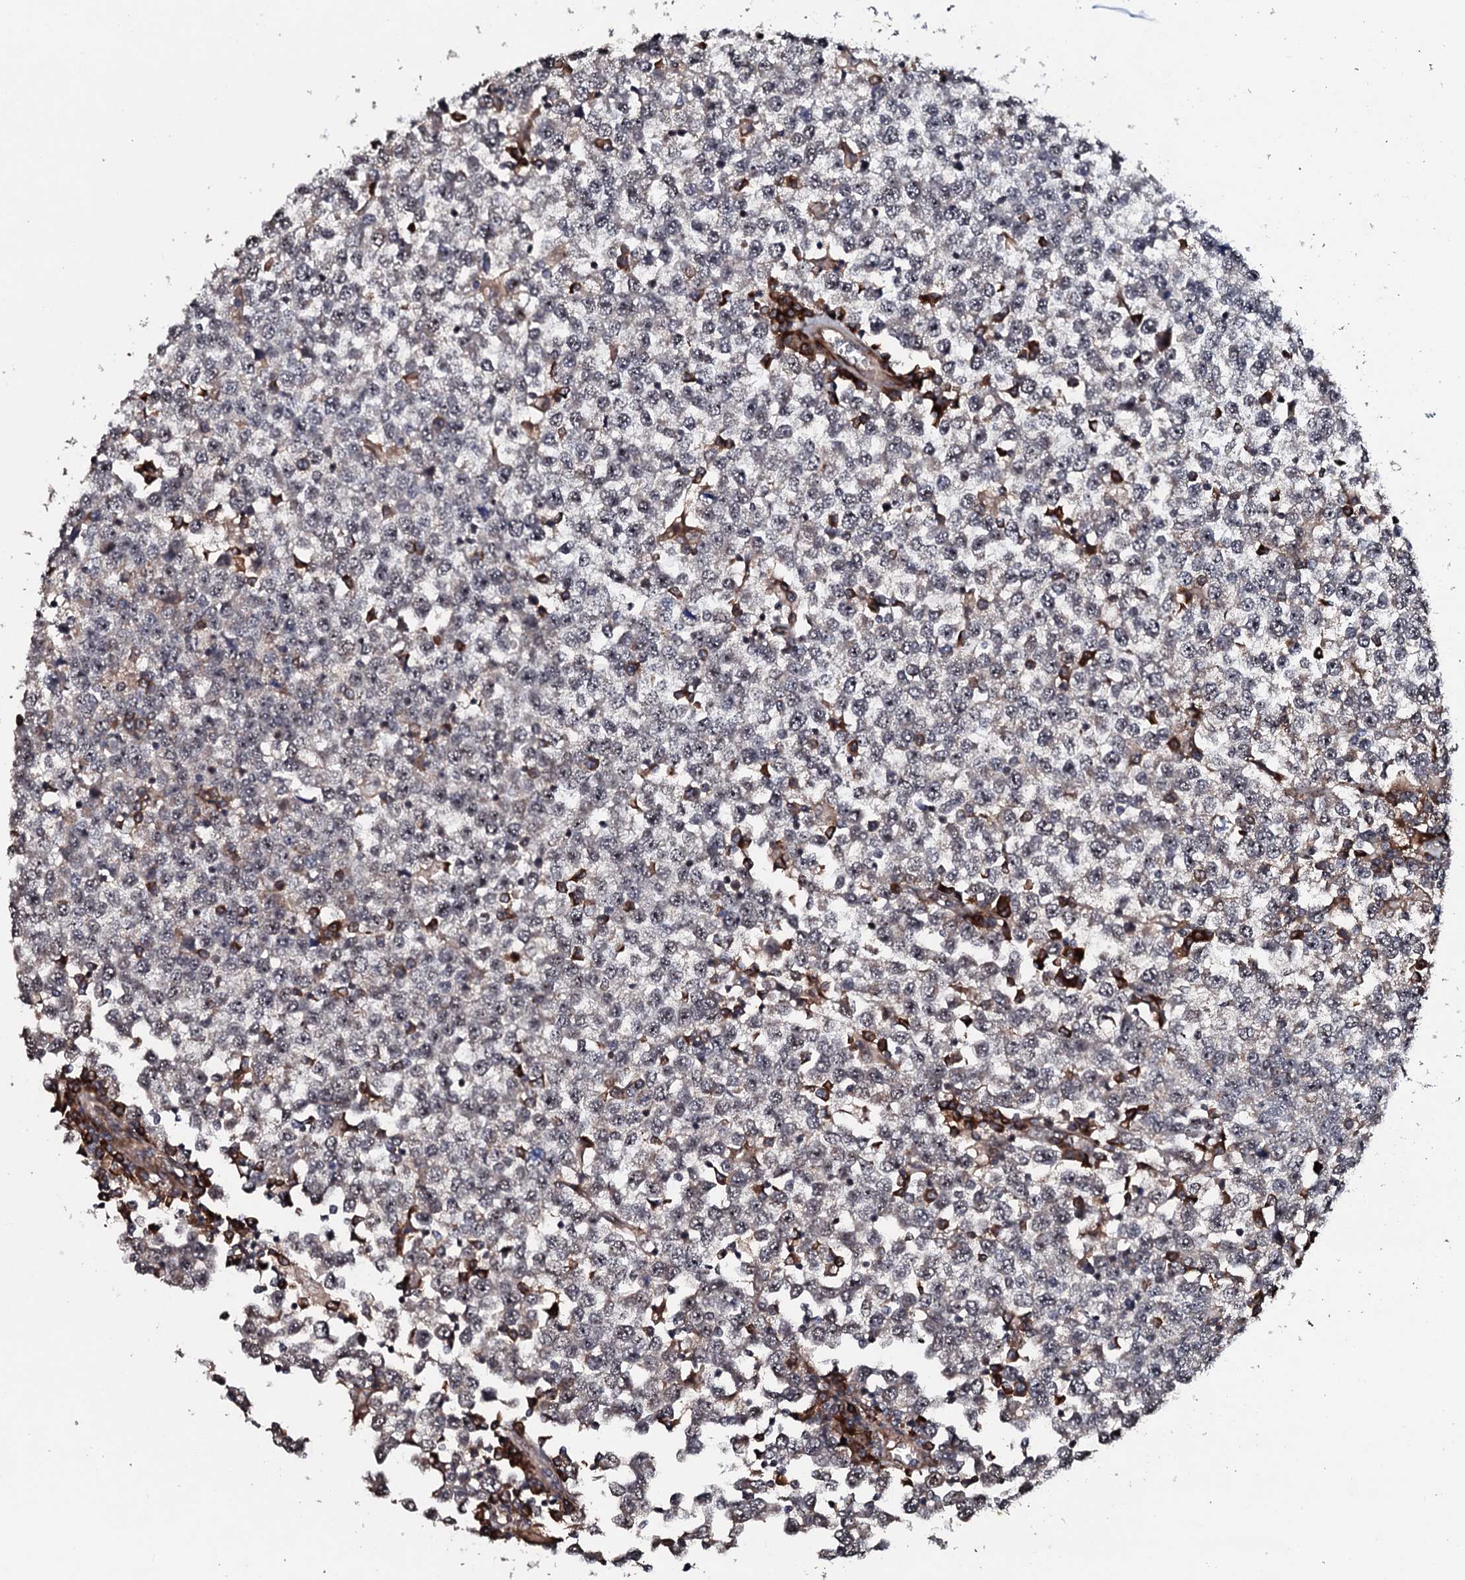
{"staining": {"intensity": "moderate", "quantity": "<25%", "location": "nuclear"}, "tissue": "testis cancer", "cell_type": "Tumor cells", "image_type": "cancer", "snomed": [{"axis": "morphology", "description": "Seminoma, NOS"}, {"axis": "topography", "description": "Testis"}], "caption": "This is a photomicrograph of immunohistochemistry (IHC) staining of seminoma (testis), which shows moderate expression in the nuclear of tumor cells.", "gene": "FAM111A", "patient": {"sex": "male", "age": 65}}